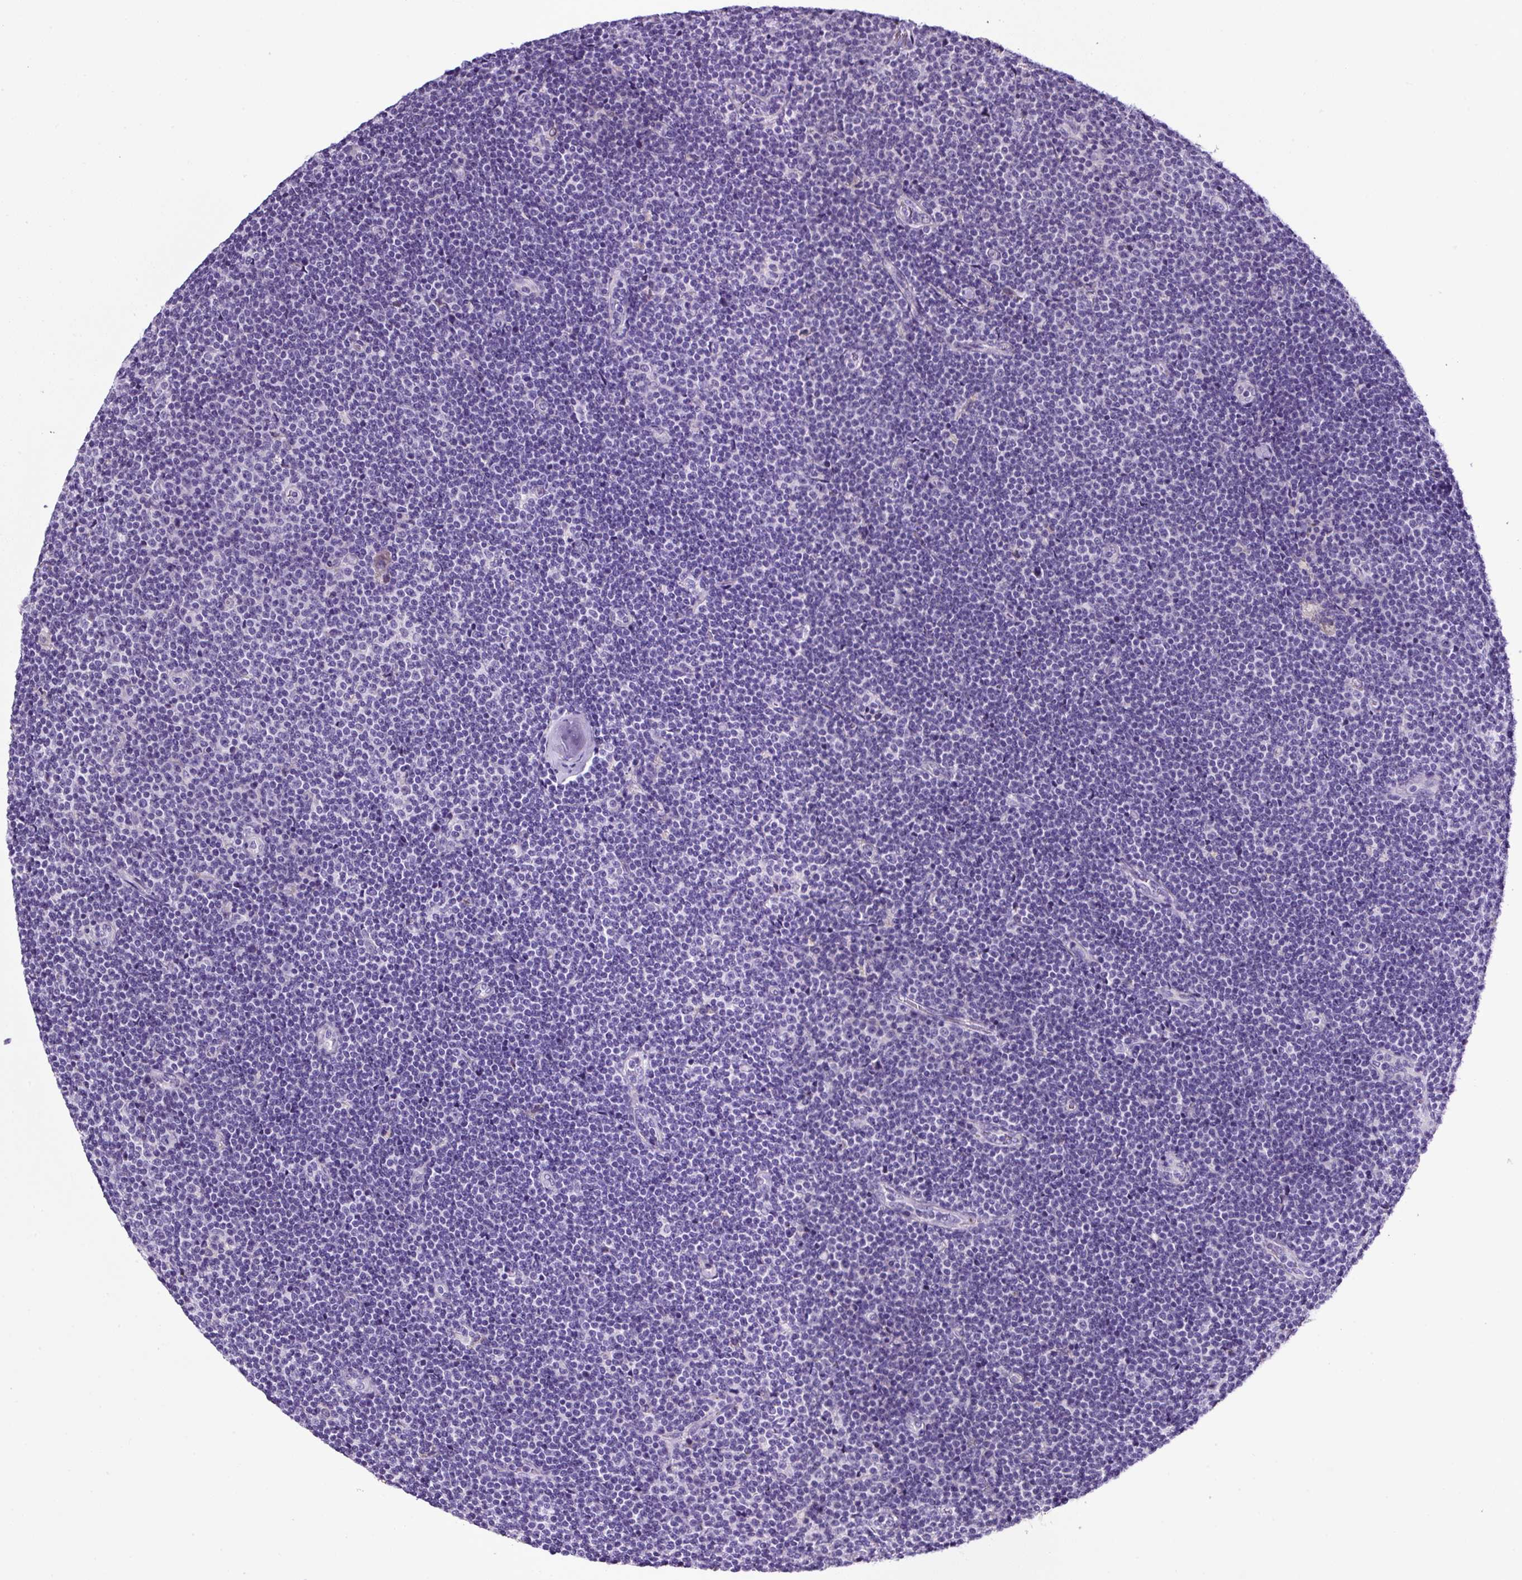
{"staining": {"intensity": "negative", "quantity": "none", "location": "none"}, "tissue": "lymphoma", "cell_type": "Tumor cells", "image_type": "cancer", "snomed": [{"axis": "morphology", "description": "Malignant lymphoma, non-Hodgkin's type, Low grade"}, {"axis": "topography", "description": "Lymph node"}], "caption": "Immunohistochemistry photomicrograph of neoplastic tissue: human malignant lymphoma, non-Hodgkin's type (low-grade) stained with DAB (3,3'-diaminobenzidine) shows no significant protein expression in tumor cells.", "gene": "SP8", "patient": {"sex": "male", "age": 48}}